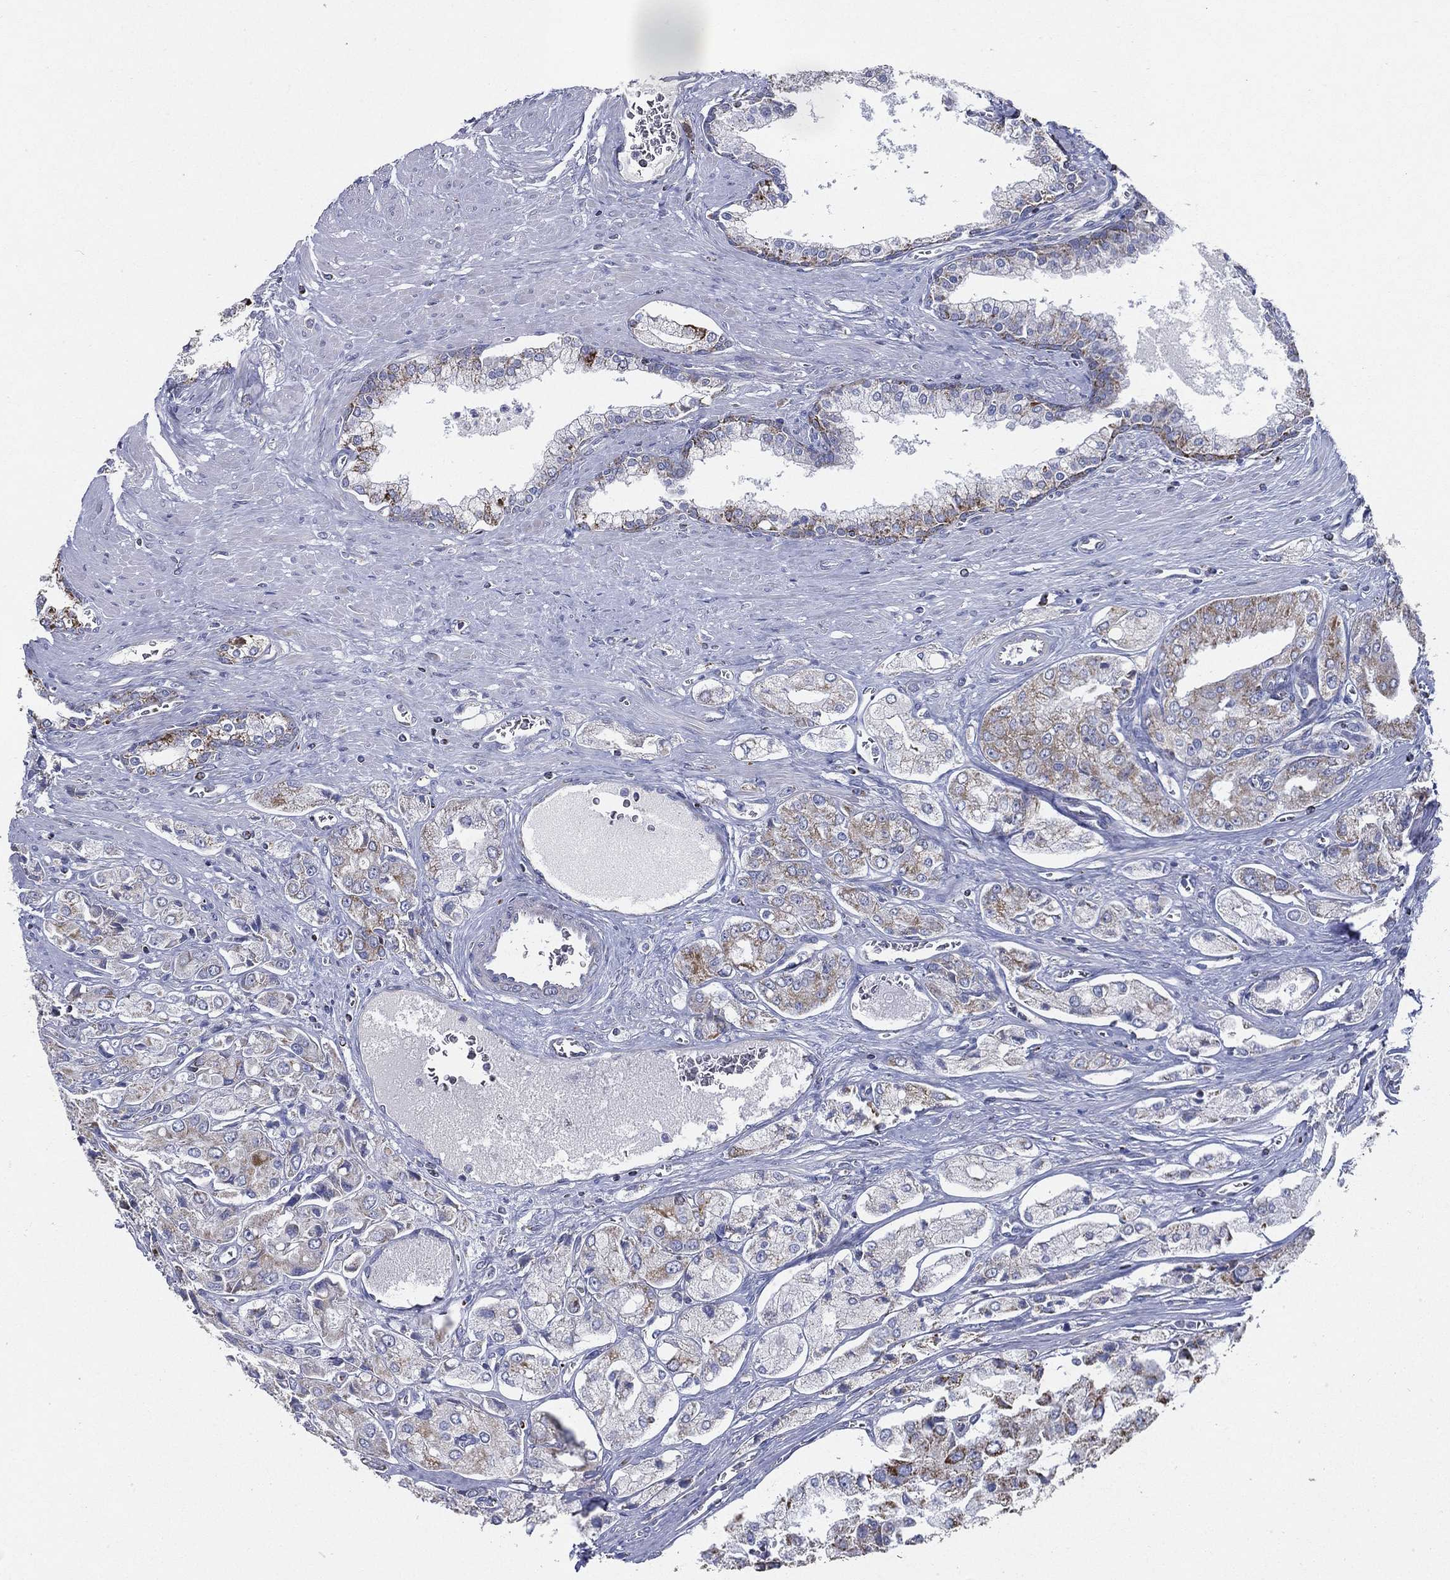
{"staining": {"intensity": "weak", "quantity": "<25%", "location": "cytoplasmic/membranous"}, "tissue": "prostate cancer", "cell_type": "Tumor cells", "image_type": "cancer", "snomed": [{"axis": "morphology", "description": "Adenocarcinoma, NOS"}, {"axis": "topography", "description": "Prostate and seminal vesicle, NOS"}, {"axis": "topography", "description": "Prostate"}], "caption": "High magnification brightfield microscopy of prostate adenocarcinoma stained with DAB (brown) and counterstained with hematoxylin (blue): tumor cells show no significant expression.", "gene": "SFXN1", "patient": {"sex": "male", "age": 67}}